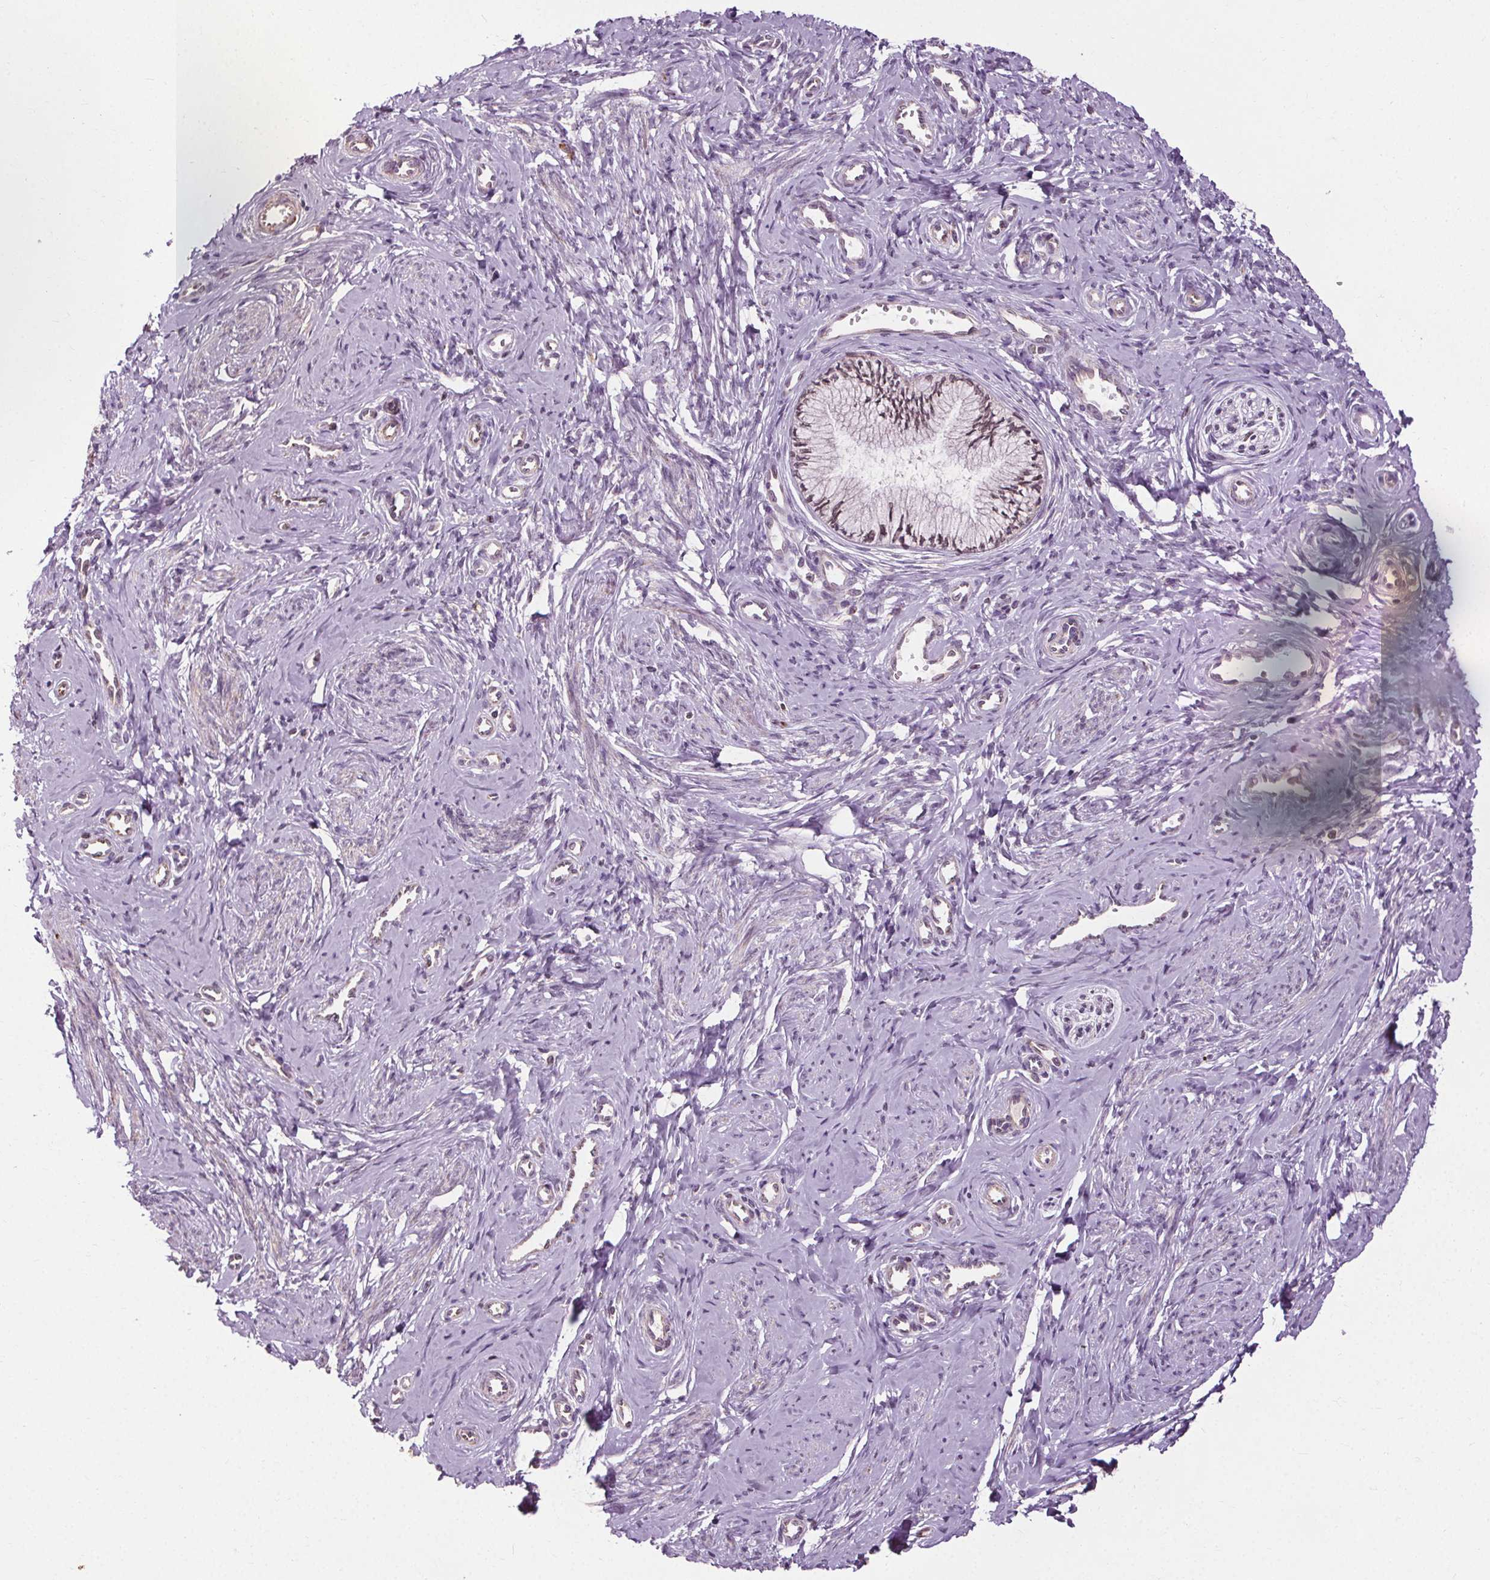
{"staining": {"intensity": "weak", "quantity": ">75%", "location": "nuclear"}, "tissue": "cervix", "cell_type": "Glandular cells", "image_type": "normal", "snomed": [{"axis": "morphology", "description": "Normal tissue, NOS"}, {"axis": "topography", "description": "Cervix"}], "caption": "Immunohistochemistry (IHC) (DAB (3,3'-diaminobenzidine)) staining of unremarkable cervix reveals weak nuclear protein staining in about >75% of glandular cells.", "gene": "LFNG", "patient": {"sex": "female", "age": 24}}